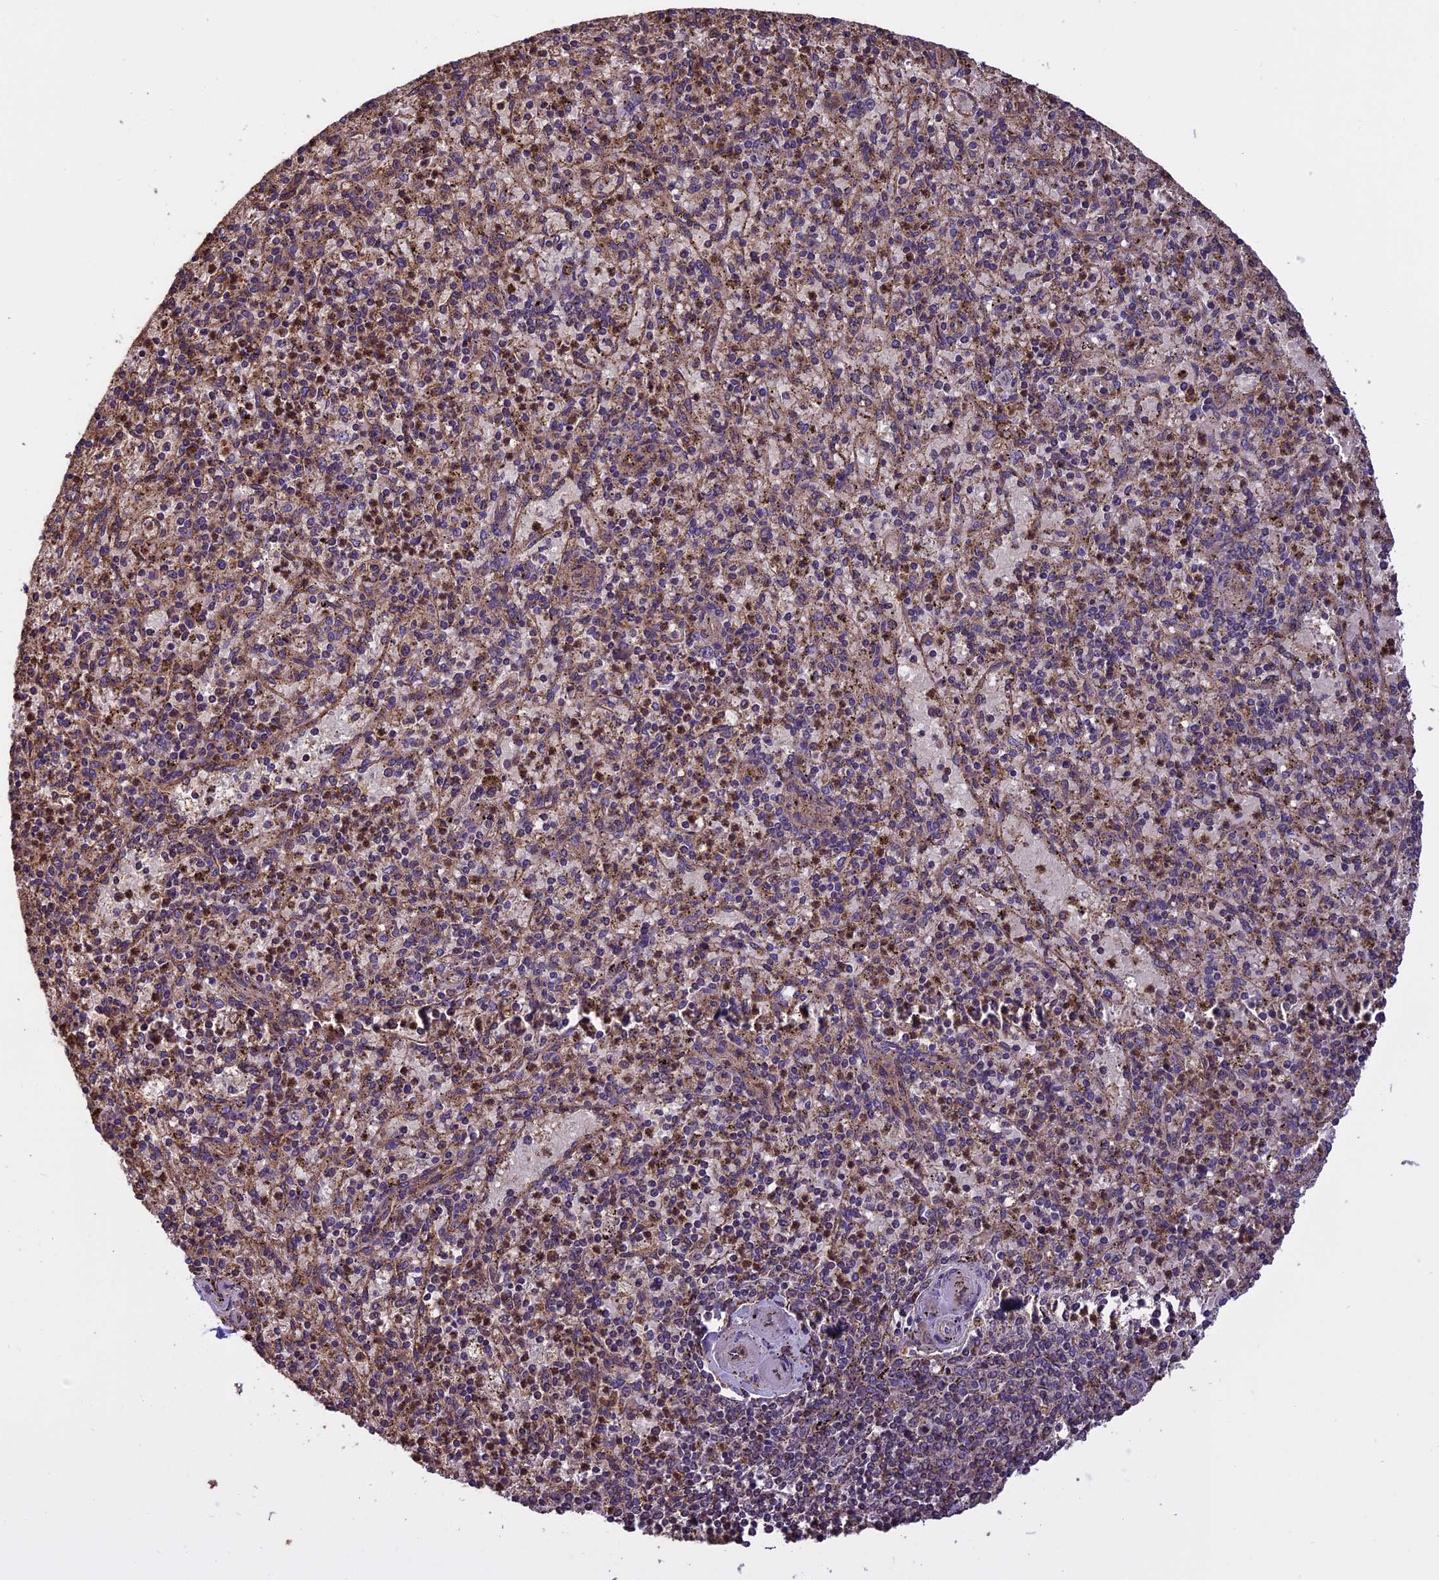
{"staining": {"intensity": "moderate", "quantity": "<25%", "location": "cytoplasmic/membranous"}, "tissue": "spleen", "cell_type": "Cells in red pulp", "image_type": "normal", "snomed": [{"axis": "morphology", "description": "Normal tissue, NOS"}, {"axis": "topography", "description": "Spleen"}], "caption": "There is low levels of moderate cytoplasmic/membranous positivity in cells in red pulp of benign spleen, as demonstrated by immunohistochemical staining (brown color).", "gene": "CHMP2A", "patient": {"sex": "male", "age": 72}}